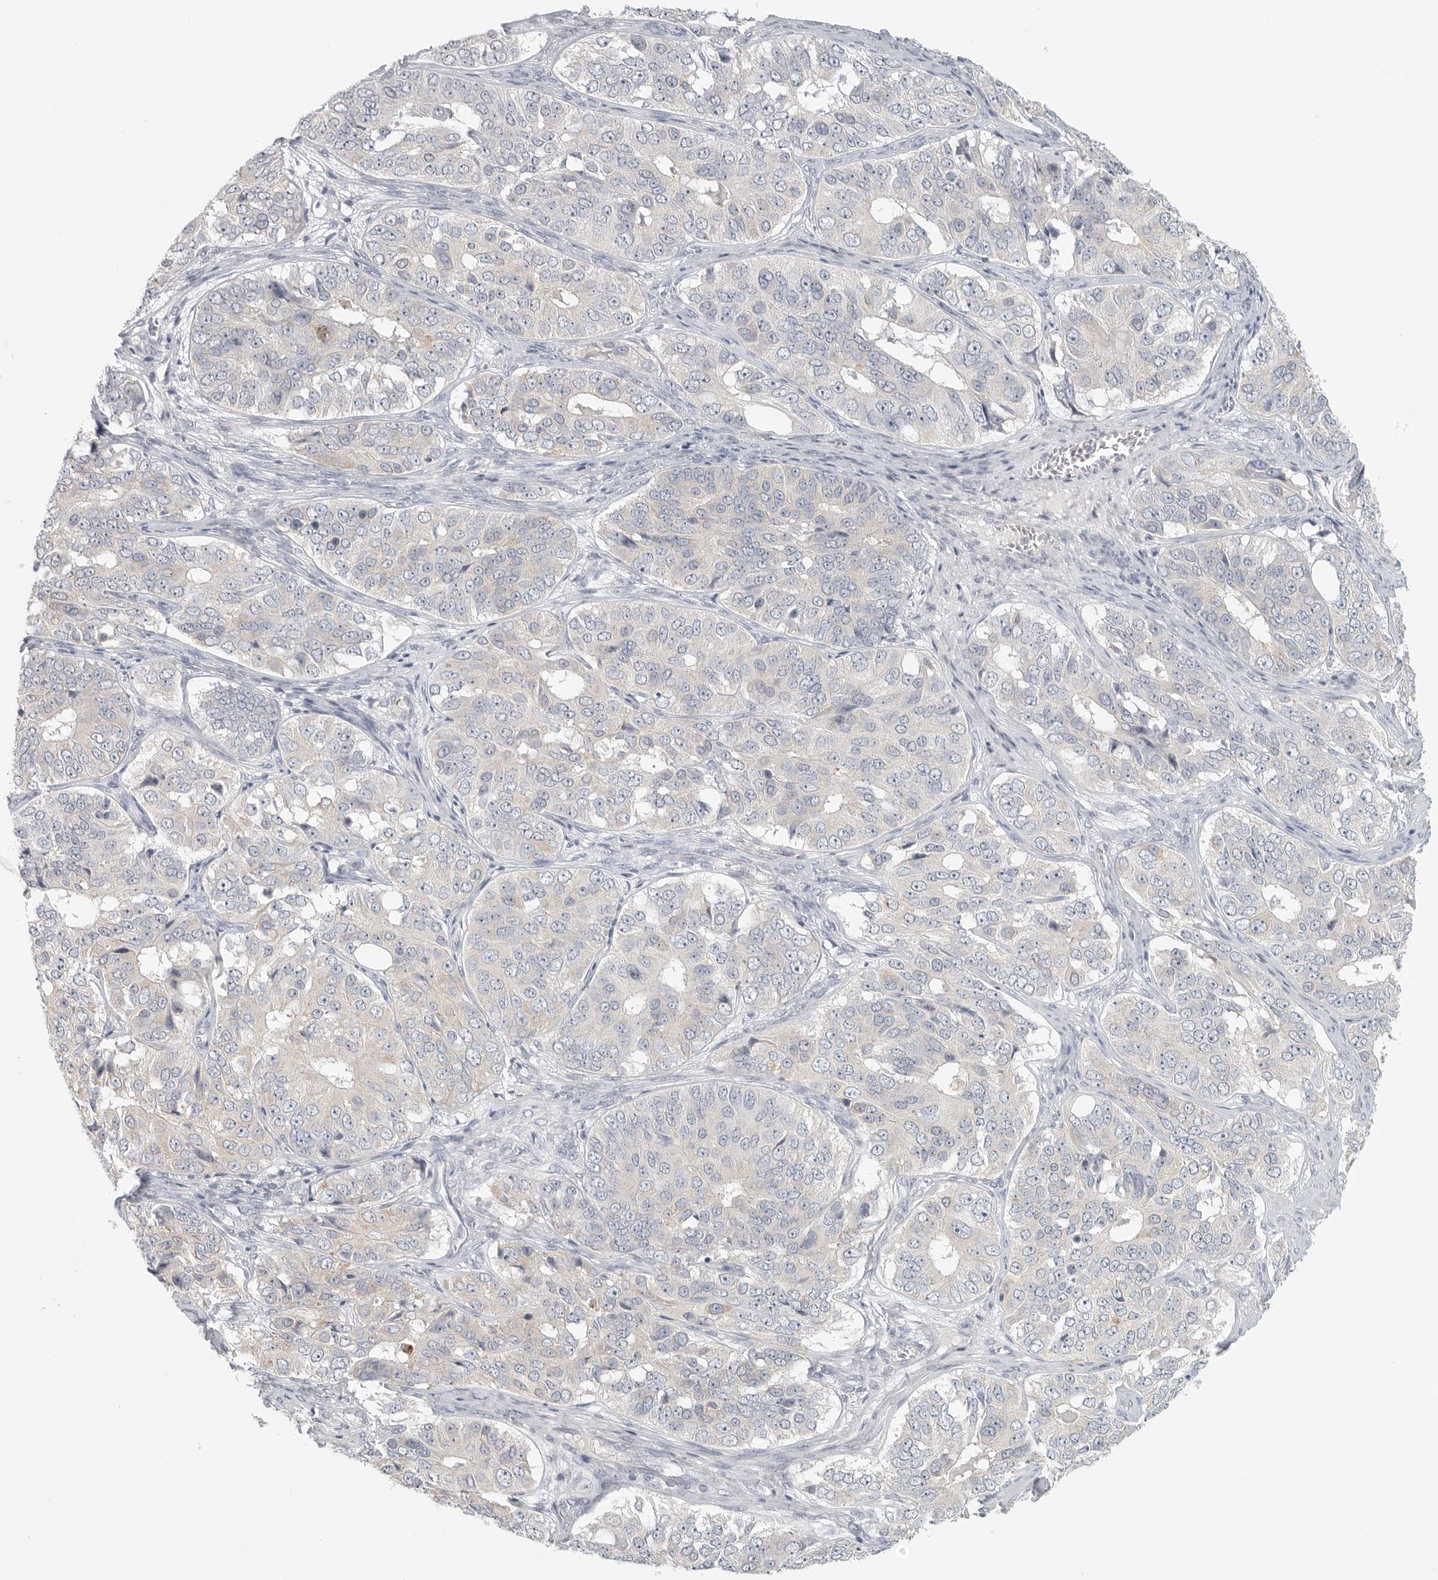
{"staining": {"intensity": "negative", "quantity": "none", "location": "none"}, "tissue": "ovarian cancer", "cell_type": "Tumor cells", "image_type": "cancer", "snomed": [{"axis": "morphology", "description": "Carcinoma, endometroid"}, {"axis": "topography", "description": "Ovary"}], "caption": "This is an immunohistochemistry histopathology image of human endometroid carcinoma (ovarian). There is no expression in tumor cells.", "gene": "SLC25A36", "patient": {"sex": "female", "age": 51}}